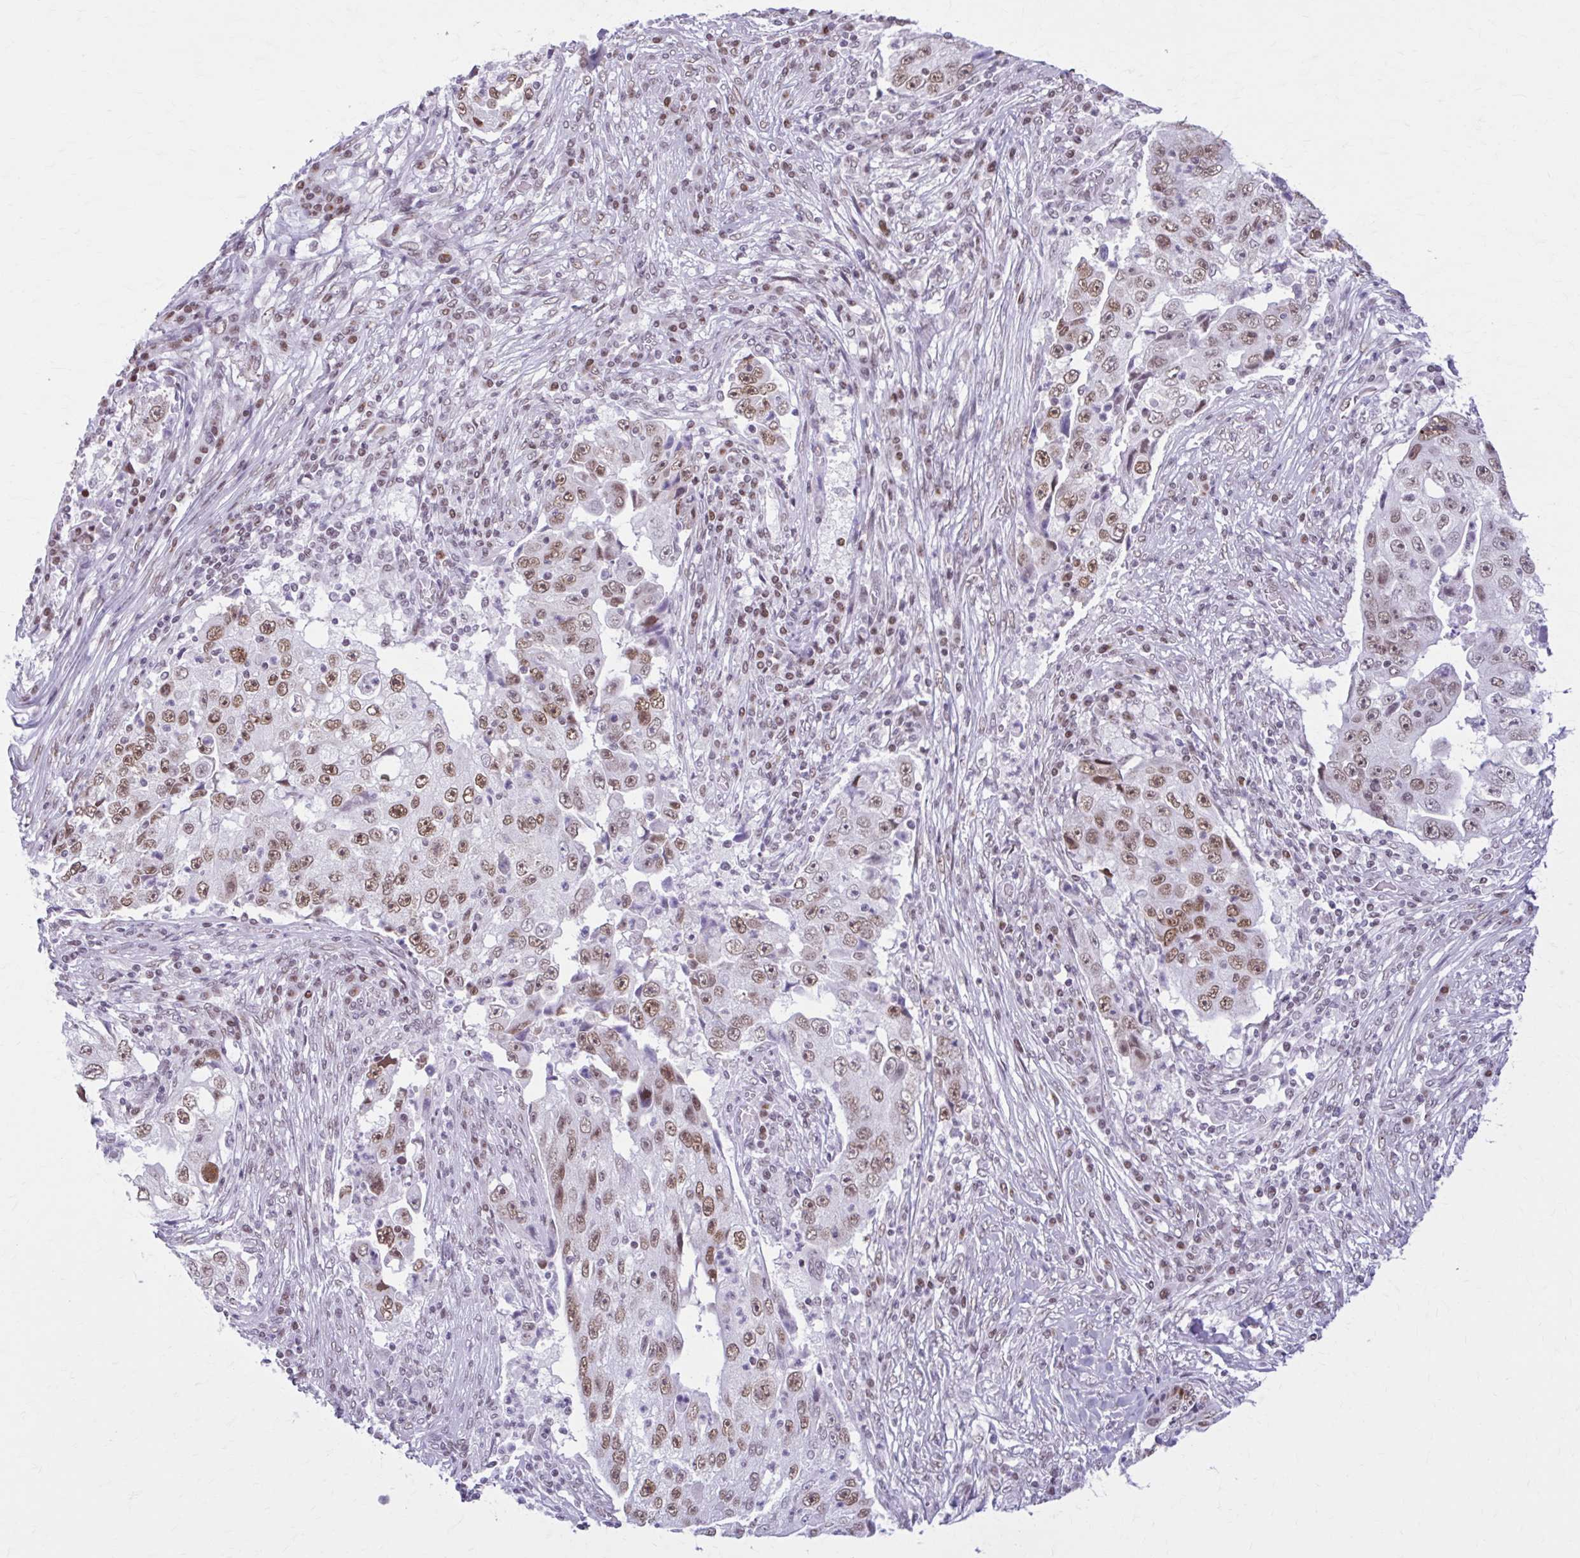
{"staining": {"intensity": "moderate", "quantity": ">75%", "location": "nuclear"}, "tissue": "lung cancer", "cell_type": "Tumor cells", "image_type": "cancer", "snomed": [{"axis": "morphology", "description": "Squamous cell carcinoma, NOS"}, {"axis": "topography", "description": "Lung"}], "caption": "This is an image of immunohistochemistry (IHC) staining of lung squamous cell carcinoma, which shows moderate expression in the nuclear of tumor cells.", "gene": "PABIR1", "patient": {"sex": "male", "age": 64}}